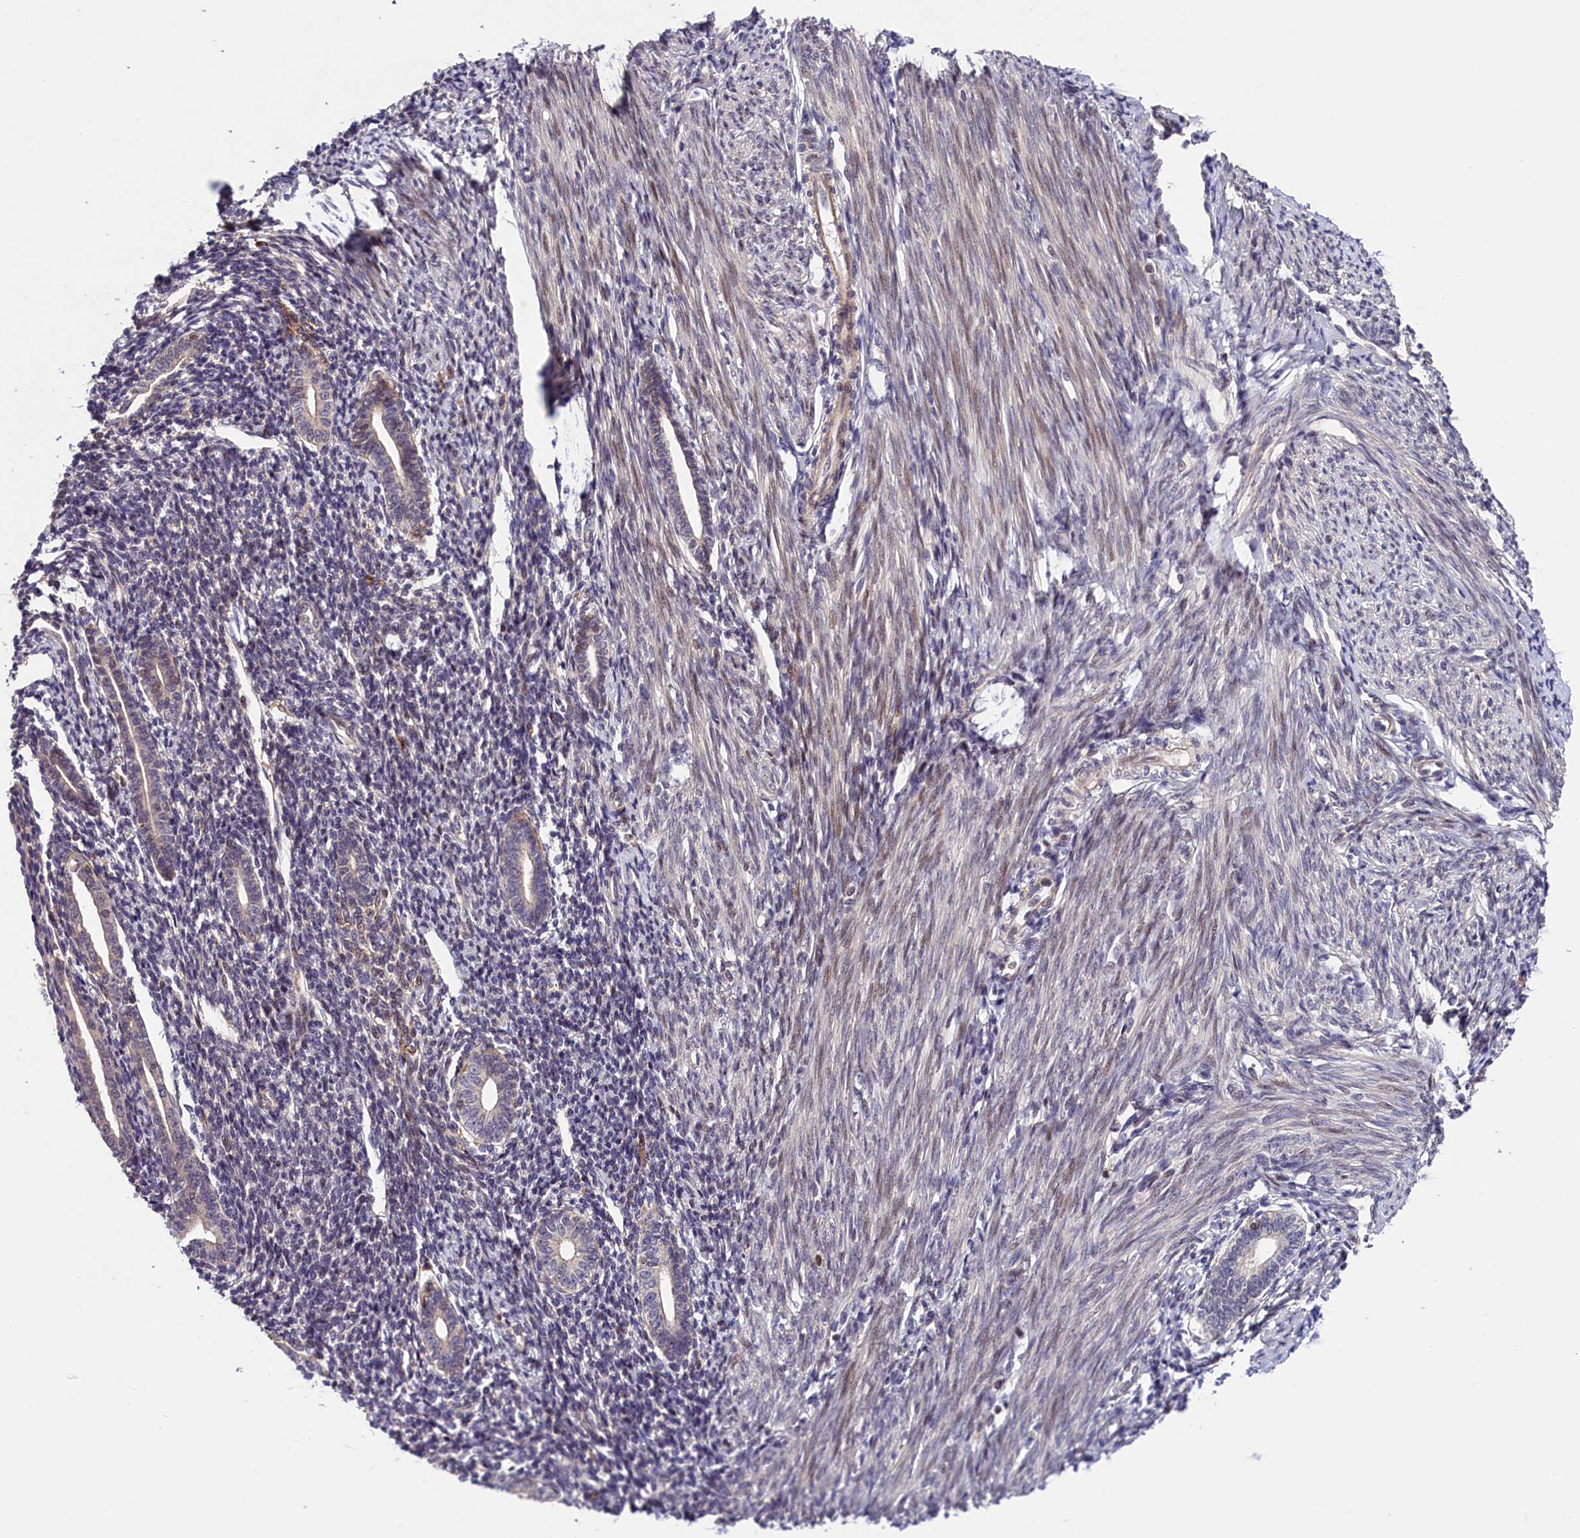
{"staining": {"intensity": "weak", "quantity": "25%-75%", "location": "cytoplasmic/membranous"}, "tissue": "endometrium", "cell_type": "Cells in endometrial stroma", "image_type": "normal", "snomed": [{"axis": "morphology", "description": "Normal tissue, NOS"}, {"axis": "topography", "description": "Endometrium"}], "caption": "The immunohistochemical stain labels weak cytoplasmic/membranous staining in cells in endometrial stroma of normal endometrium.", "gene": "CACNA1H", "patient": {"sex": "female", "age": 56}}